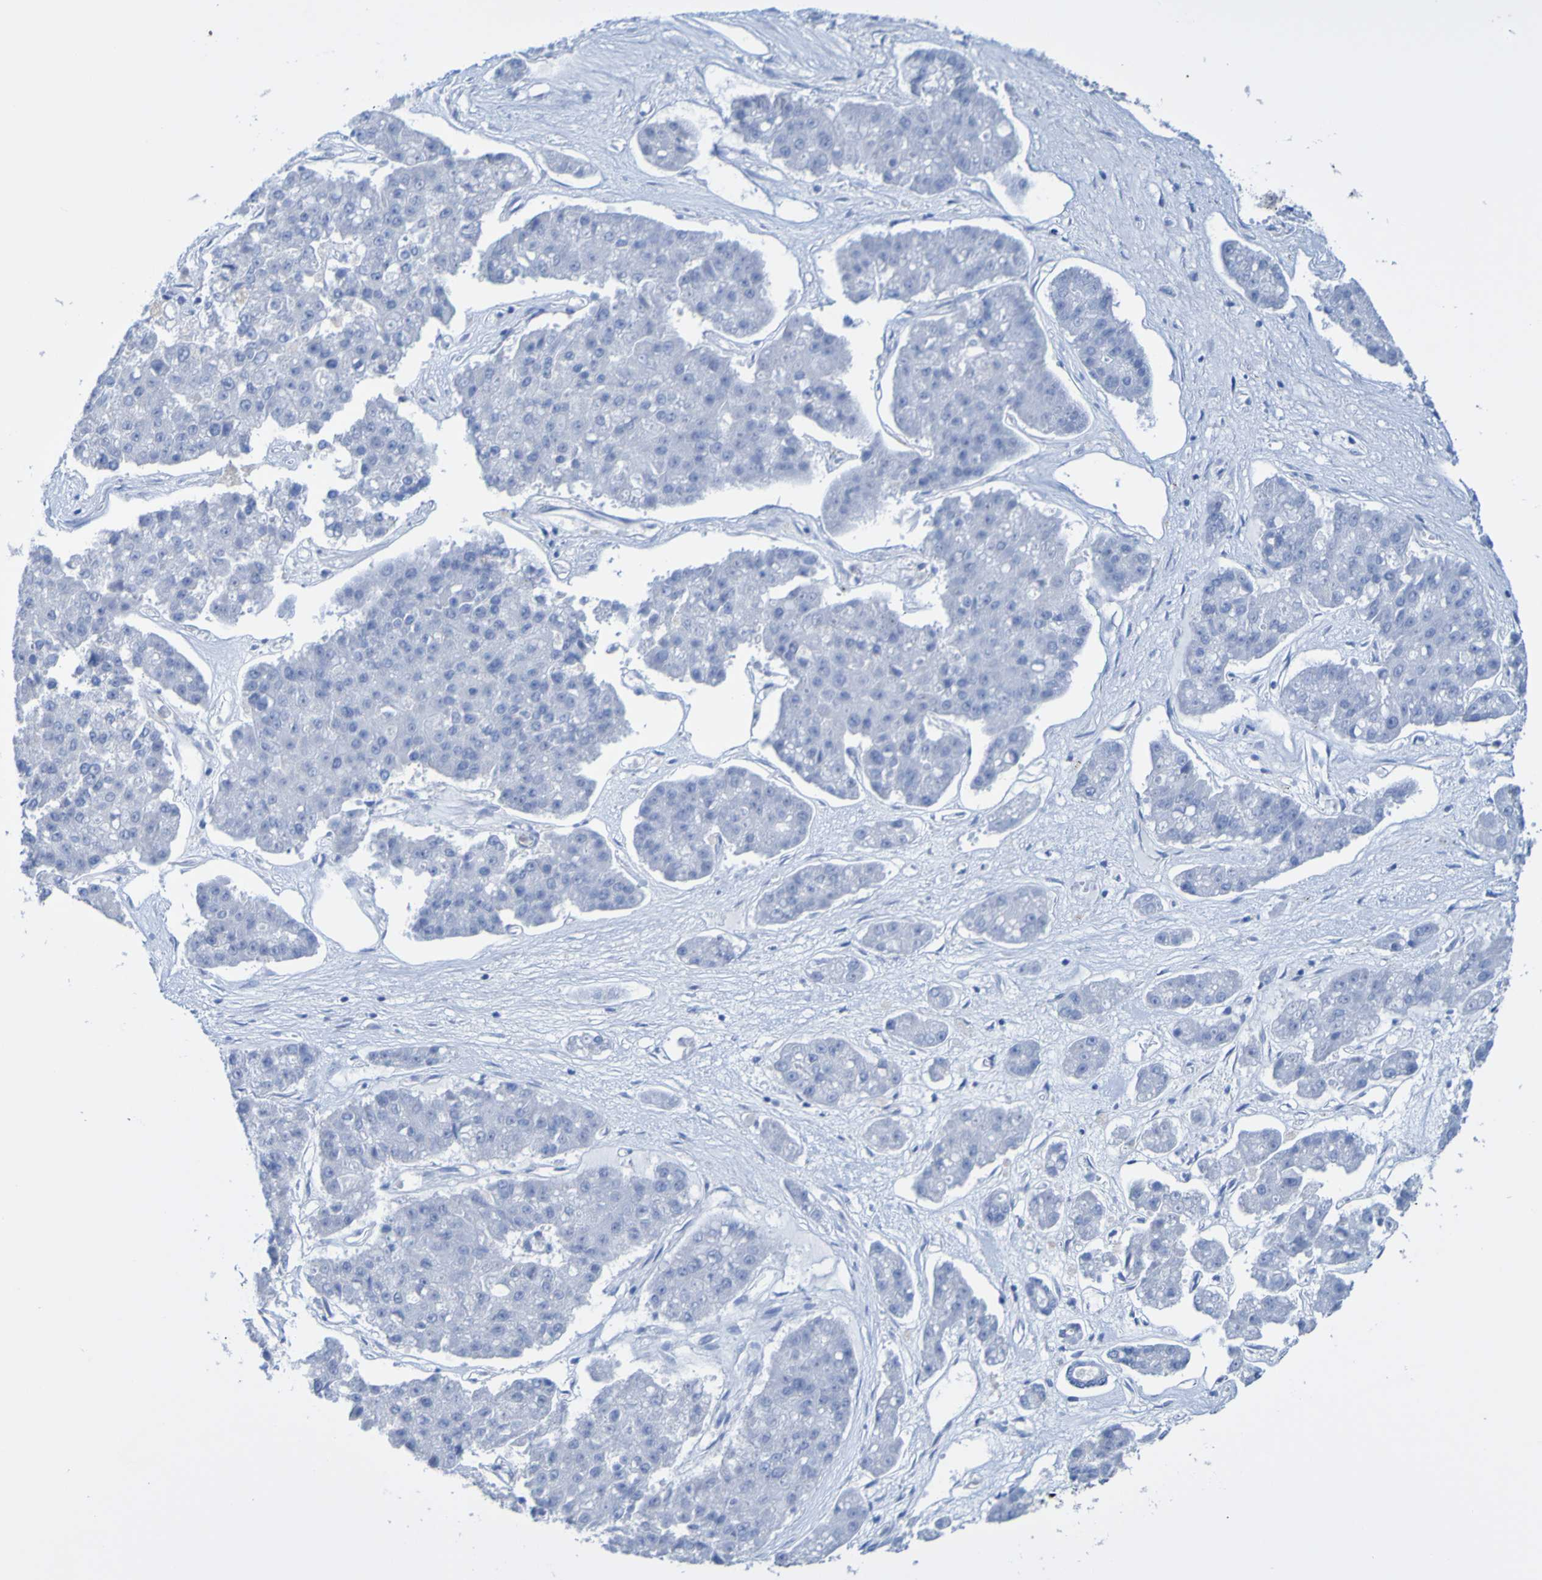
{"staining": {"intensity": "negative", "quantity": "none", "location": "none"}, "tissue": "pancreatic cancer", "cell_type": "Tumor cells", "image_type": "cancer", "snomed": [{"axis": "morphology", "description": "Adenocarcinoma, NOS"}, {"axis": "topography", "description": "Pancreas"}], "caption": "This is a photomicrograph of immunohistochemistry (IHC) staining of pancreatic cancer, which shows no staining in tumor cells.", "gene": "ACMSD", "patient": {"sex": "male", "age": 50}}